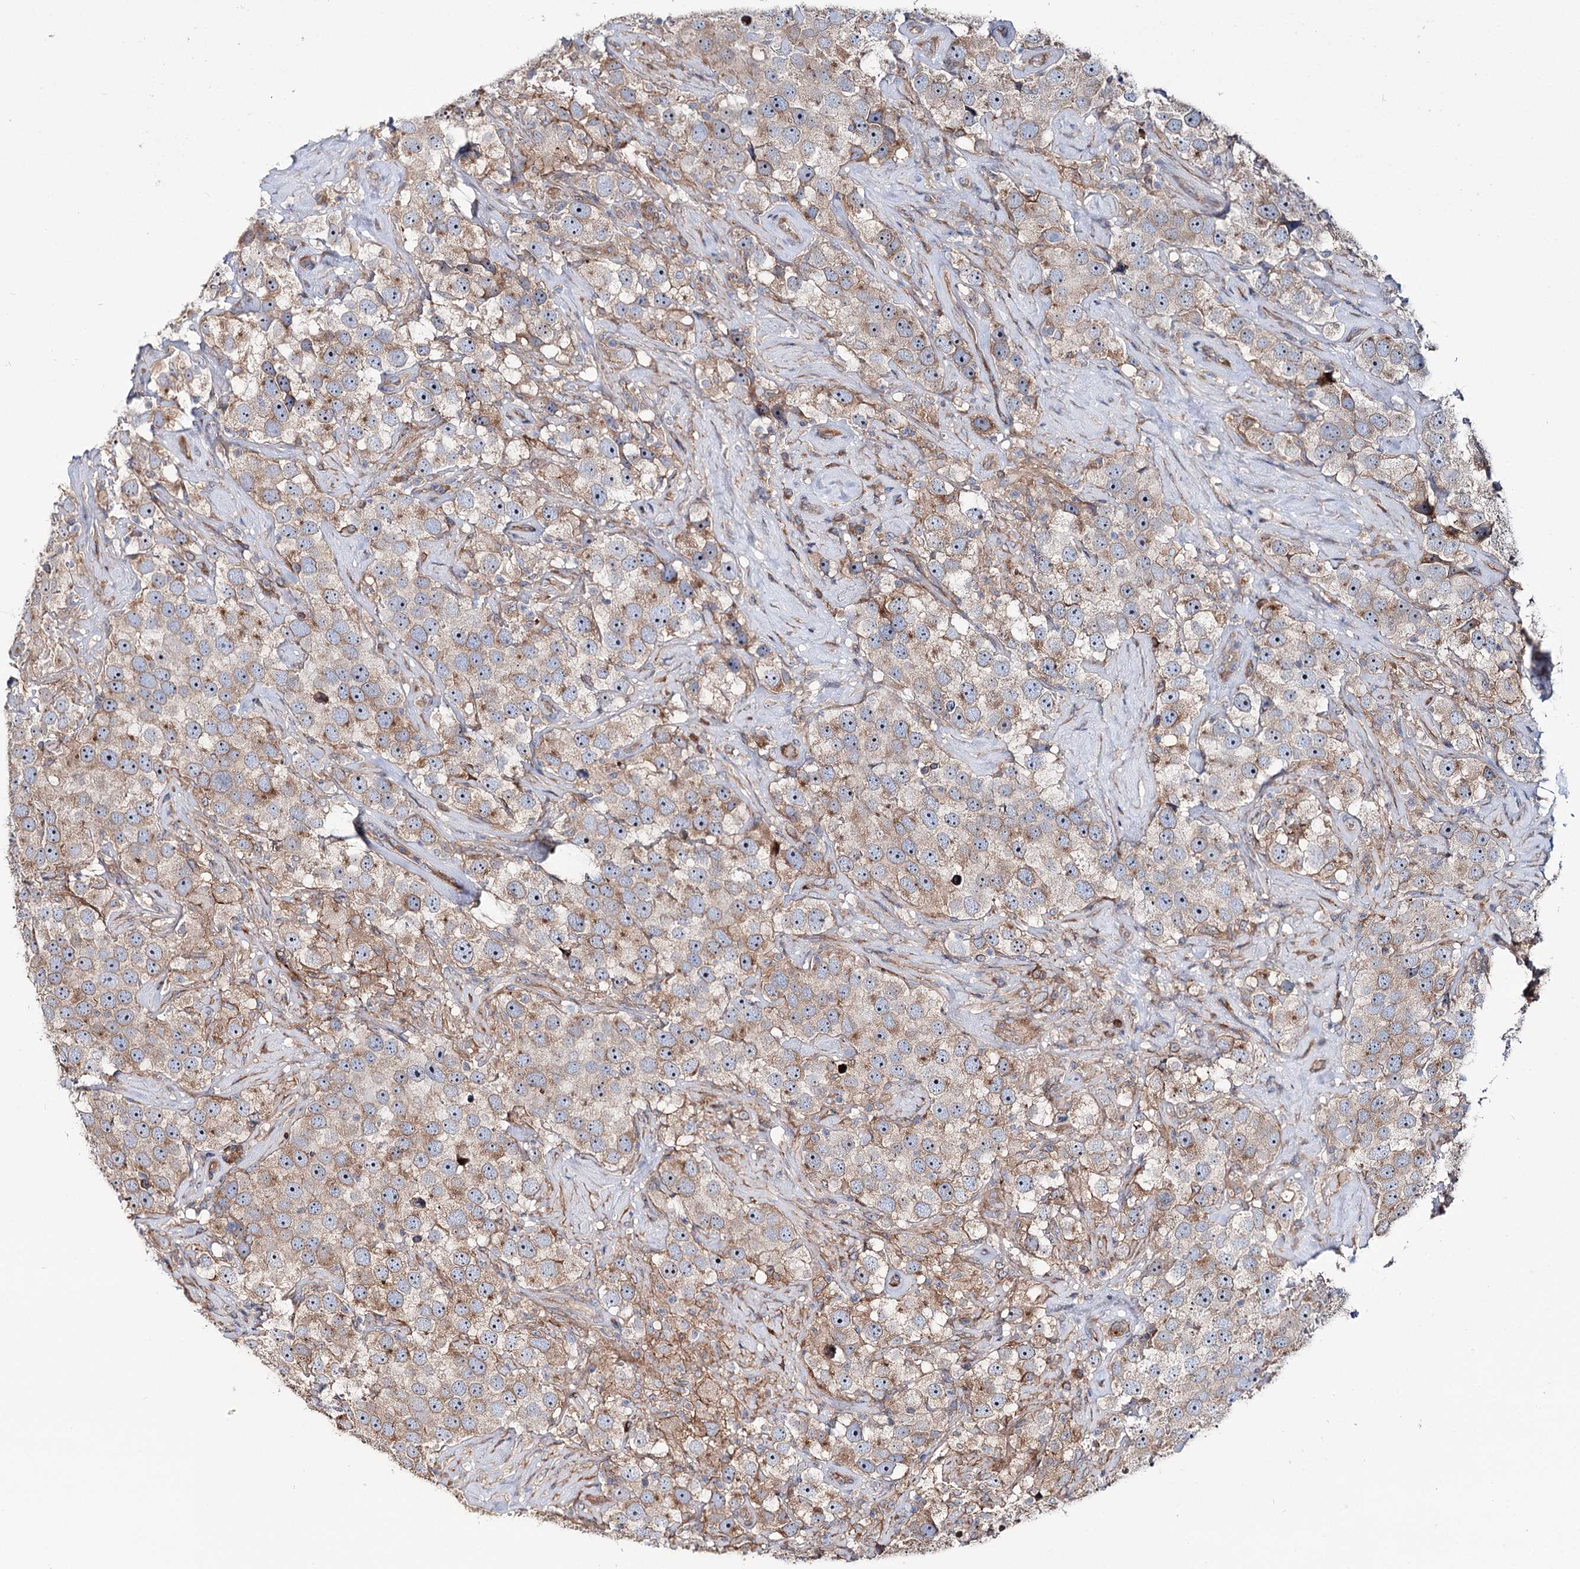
{"staining": {"intensity": "weak", "quantity": ">75%", "location": "cytoplasmic/membranous"}, "tissue": "testis cancer", "cell_type": "Tumor cells", "image_type": "cancer", "snomed": [{"axis": "morphology", "description": "Seminoma, NOS"}, {"axis": "topography", "description": "Testis"}], "caption": "About >75% of tumor cells in testis seminoma reveal weak cytoplasmic/membranous protein expression as visualized by brown immunohistochemical staining.", "gene": "PTDSS2", "patient": {"sex": "male", "age": 49}}